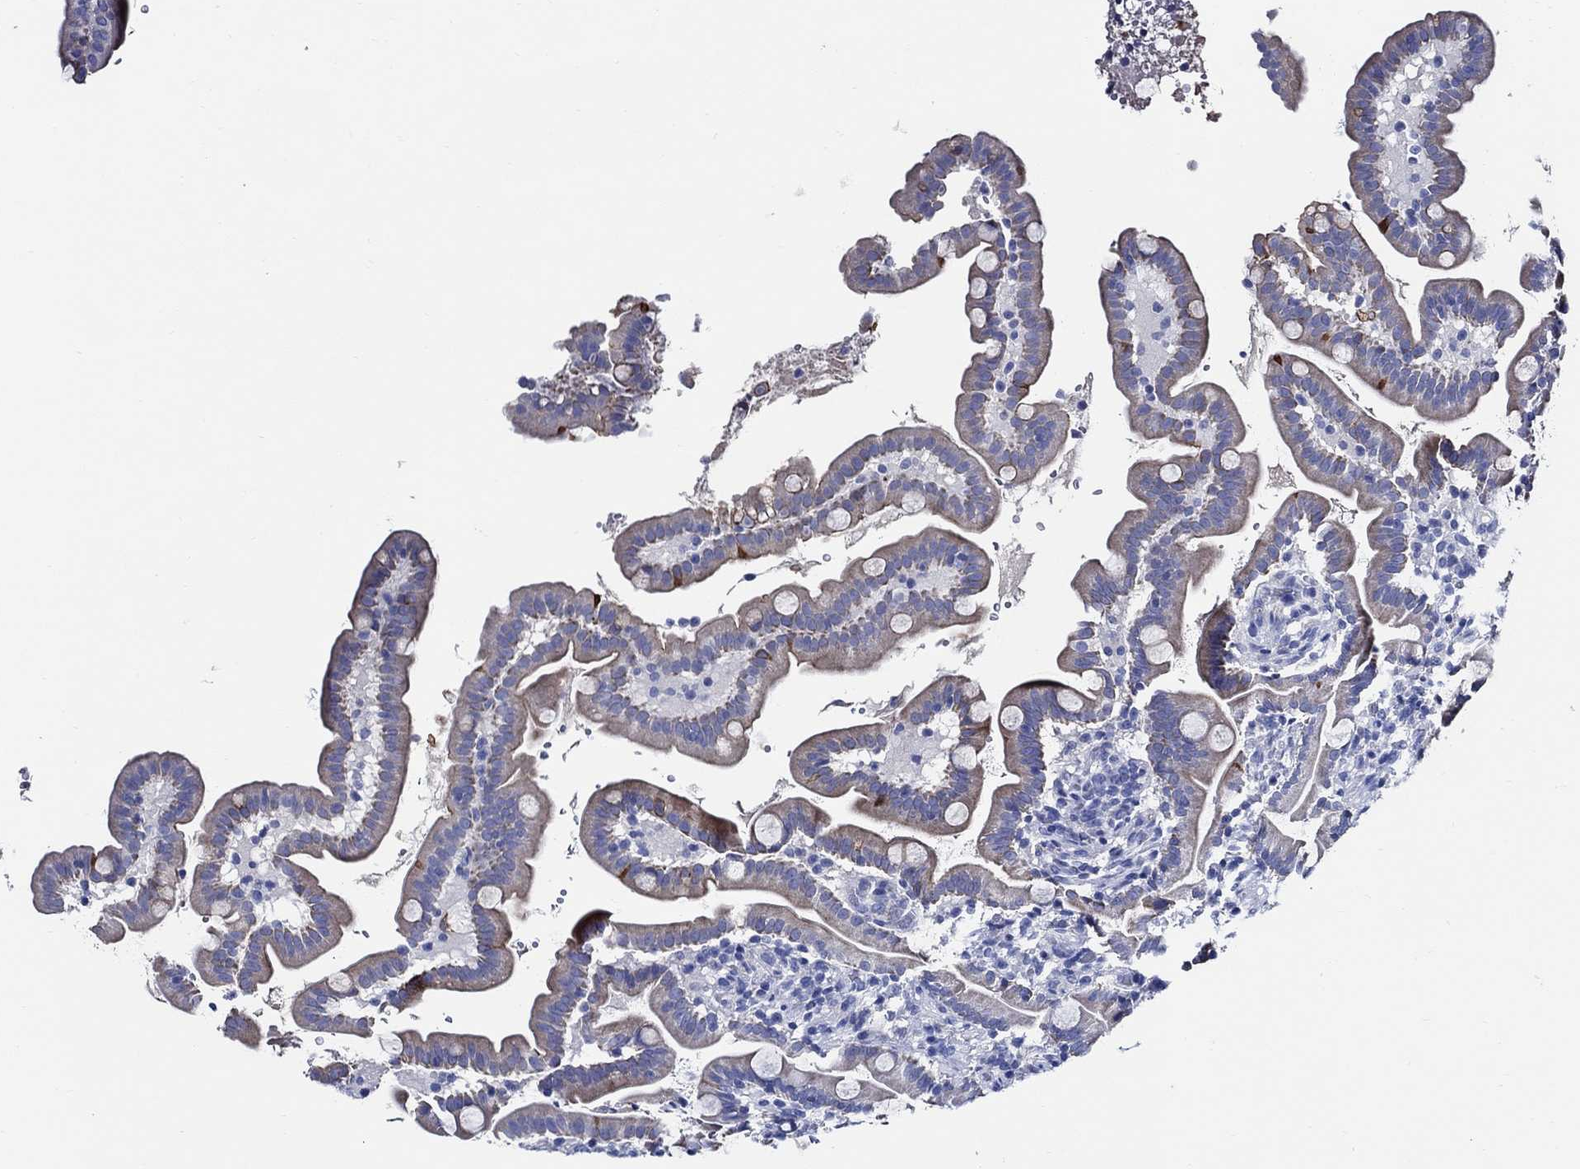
{"staining": {"intensity": "moderate", "quantity": "<25%", "location": "cytoplasmic/membranous"}, "tissue": "small intestine", "cell_type": "Glandular cells", "image_type": "normal", "snomed": [{"axis": "morphology", "description": "Normal tissue, NOS"}, {"axis": "topography", "description": "Small intestine"}], "caption": "Protein expression analysis of benign small intestine shows moderate cytoplasmic/membranous expression in approximately <25% of glandular cells. (DAB (3,3'-diaminobenzidine) = brown stain, brightfield microscopy at high magnification).", "gene": "SKOR1", "patient": {"sex": "female", "age": 44}}